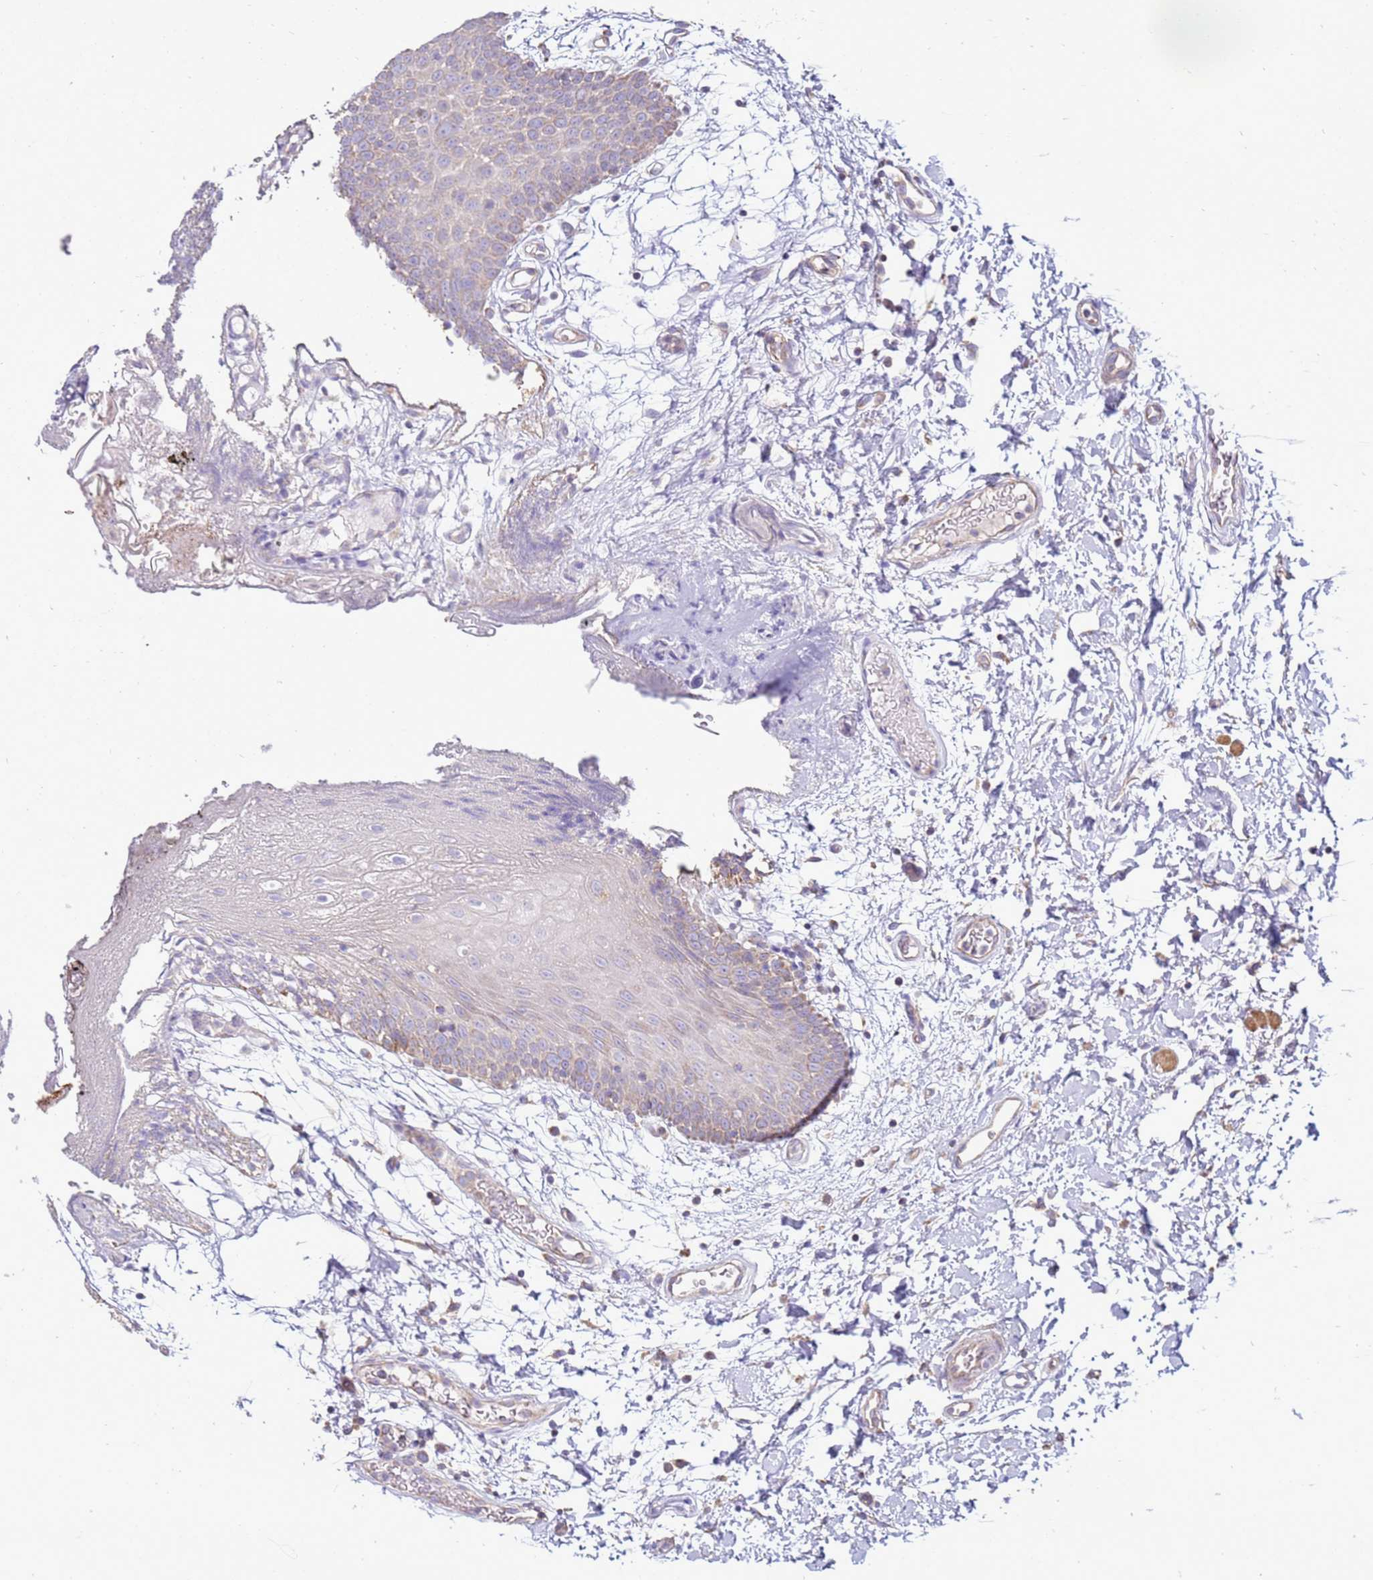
{"staining": {"intensity": "negative", "quantity": "none", "location": "none"}, "tissue": "oral mucosa", "cell_type": "Squamous epithelial cells", "image_type": "normal", "snomed": [{"axis": "morphology", "description": "Normal tissue, NOS"}, {"axis": "topography", "description": "Skeletal muscle"}, {"axis": "topography", "description": "Oral tissue"}, {"axis": "topography", "description": "Salivary gland"}, {"axis": "topography", "description": "Peripheral nerve tissue"}], "caption": "This is an immunohistochemistry (IHC) image of normal oral mucosa. There is no positivity in squamous epithelial cells.", "gene": "TRAPPC4", "patient": {"sex": "male", "age": 54}}